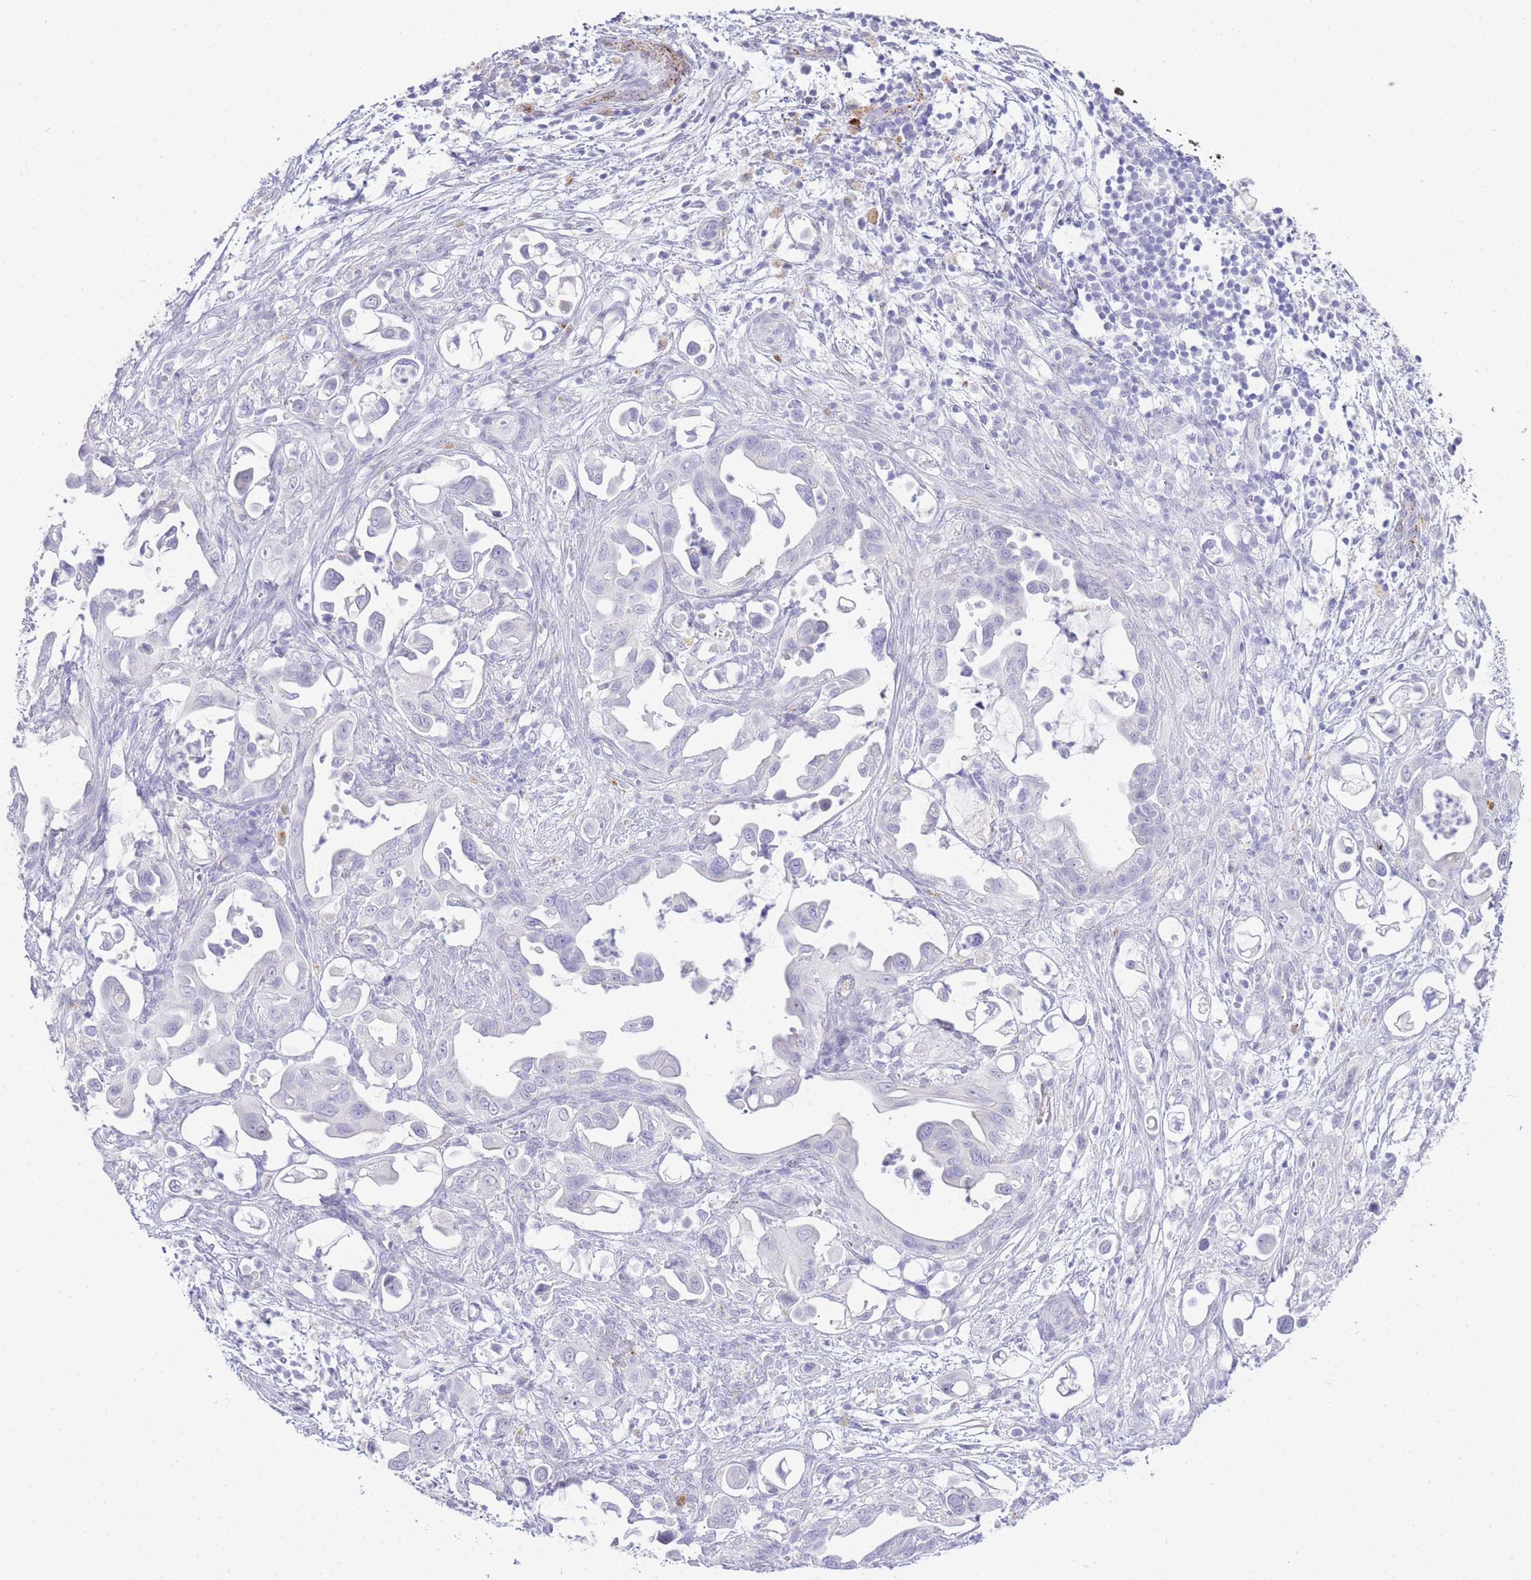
{"staining": {"intensity": "negative", "quantity": "none", "location": "none"}, "tissue": "pancreatic cancer", "cell_type": "Tumor cells", "image_type": "cancer", "snomed": [{"axis": "morphology", "description": "Adenocarcinoma, NOS"}, {"axis": "topography", "description": "Pancreas"}], "caption": "Photomicrograph shows no protein expression in tumor cells of pancreatic cancer tissue.", "gene": "RHO", "patient": {"sex": "male", "age": 61}}